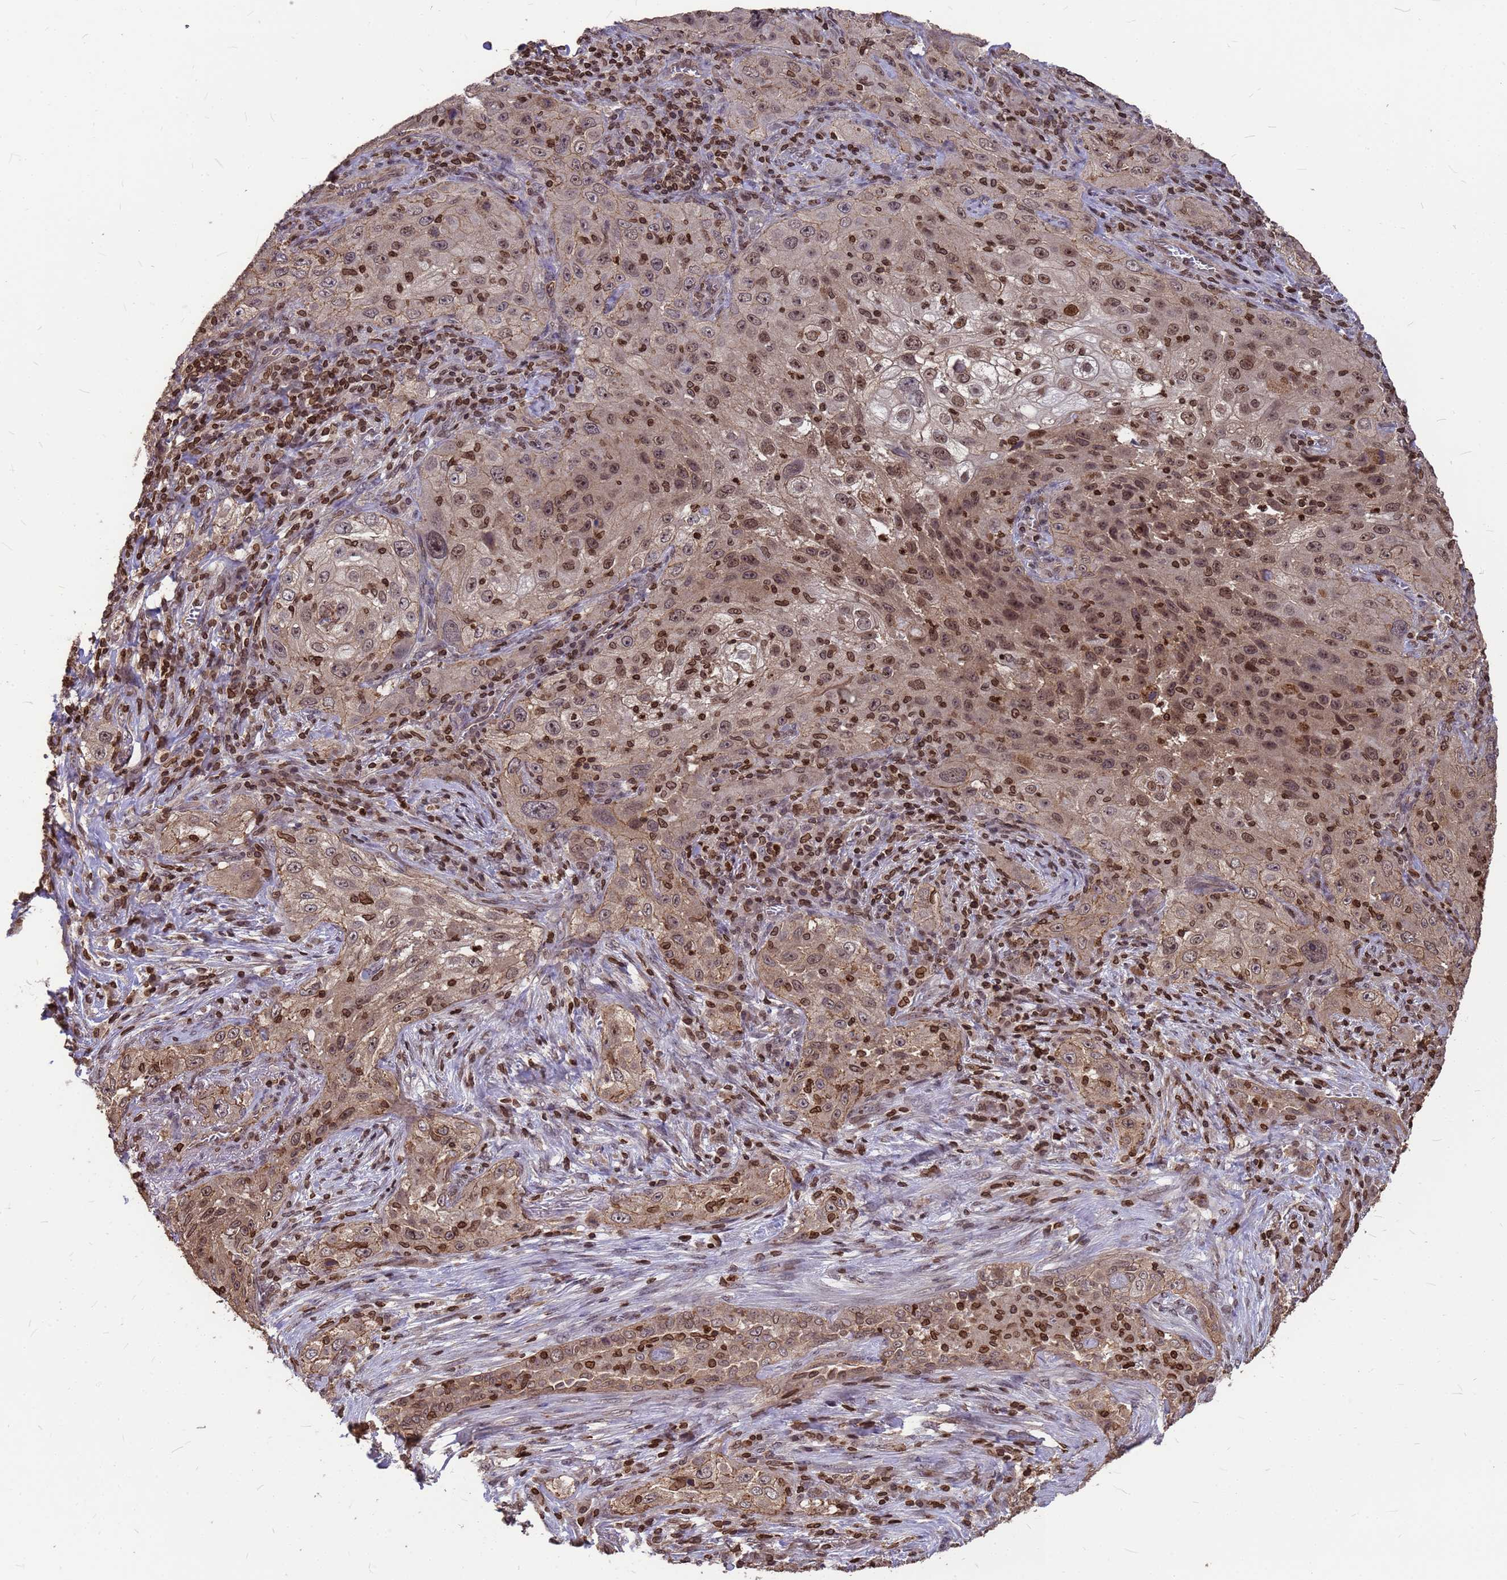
{"staining": {"intensity": "moderate", "quantity": ">75%", "location": "cytoplasmic/membranous,nuclear"}, "tissue": "lung cancer", "cell_type": "Tumor cells", "image_type": "cancer", "snomed": [{"axis": "morphology", "description": "Squamous cell carcinoma, NOS"}, {"axis": "topography", "description": "Lung"}], "caption": "Protein expression analysis of human lung cancer reveals moderate cytoplasmic/membranous and nuclear expression in approximately >75% of tumor cells.", "gene": "C1orf35", "patient": {"sex": "female", "age": 69}}